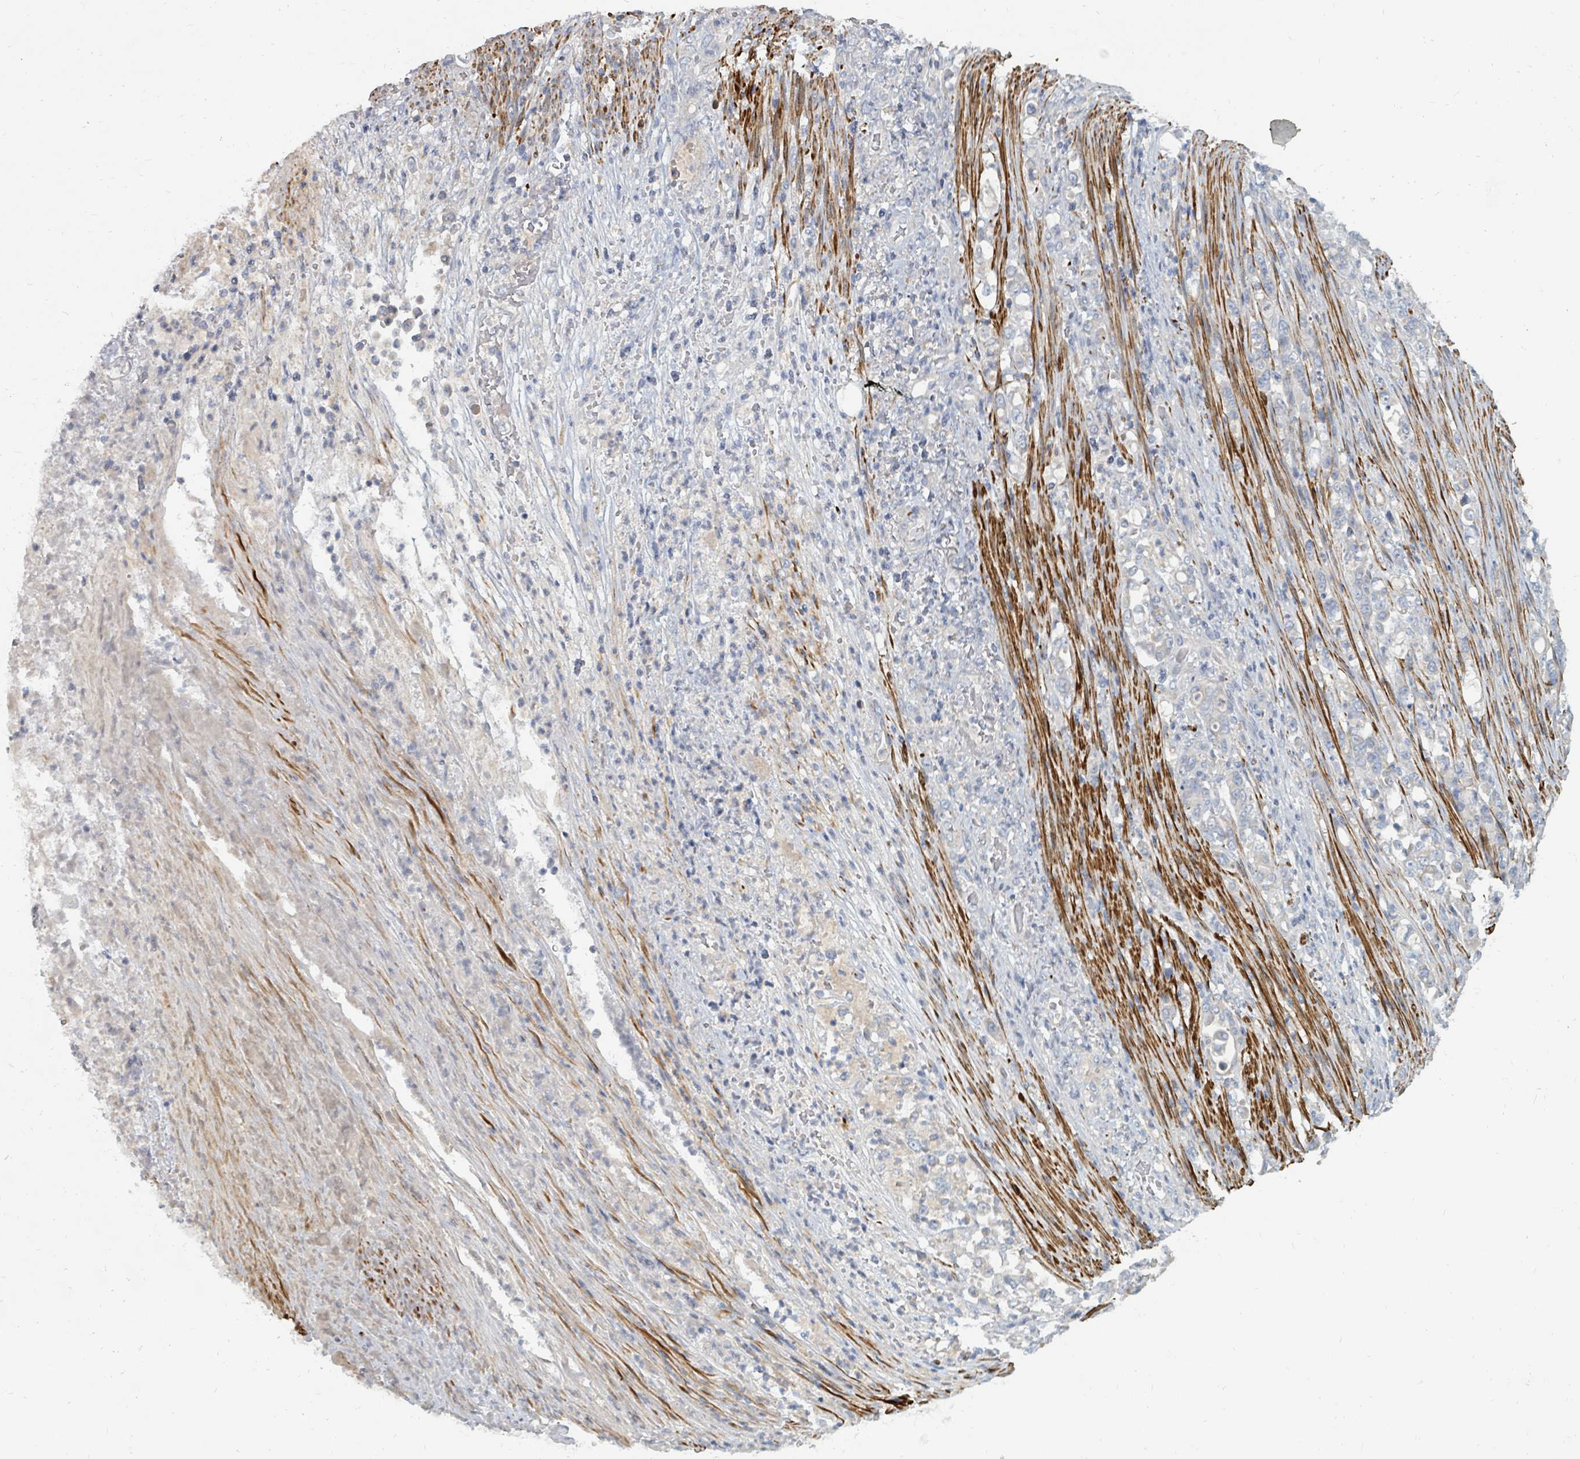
{"staining": {"intensity": "negative", "quantity": "none", "location": "none"}, "tissue": "stomach cancer", "cell_type": "Tumor cells", "image_type": "cancer", "snomed": [{"axis": "morphology", "description": "Normal tissue, NOS"}, {"axis": "morphology", "description": "Adenocarcinoma, NOS"}, {"axis": "topography", "description": "Stomach"}], "caption": "This is a photomicrograph of immunohistochemistry (IHC) staining of stomach cancer (adenocarcinoma), which shows no positivity in tumor cells.", "gene": "ARGFX", "patient": {"sex": "female", "age": 79}}